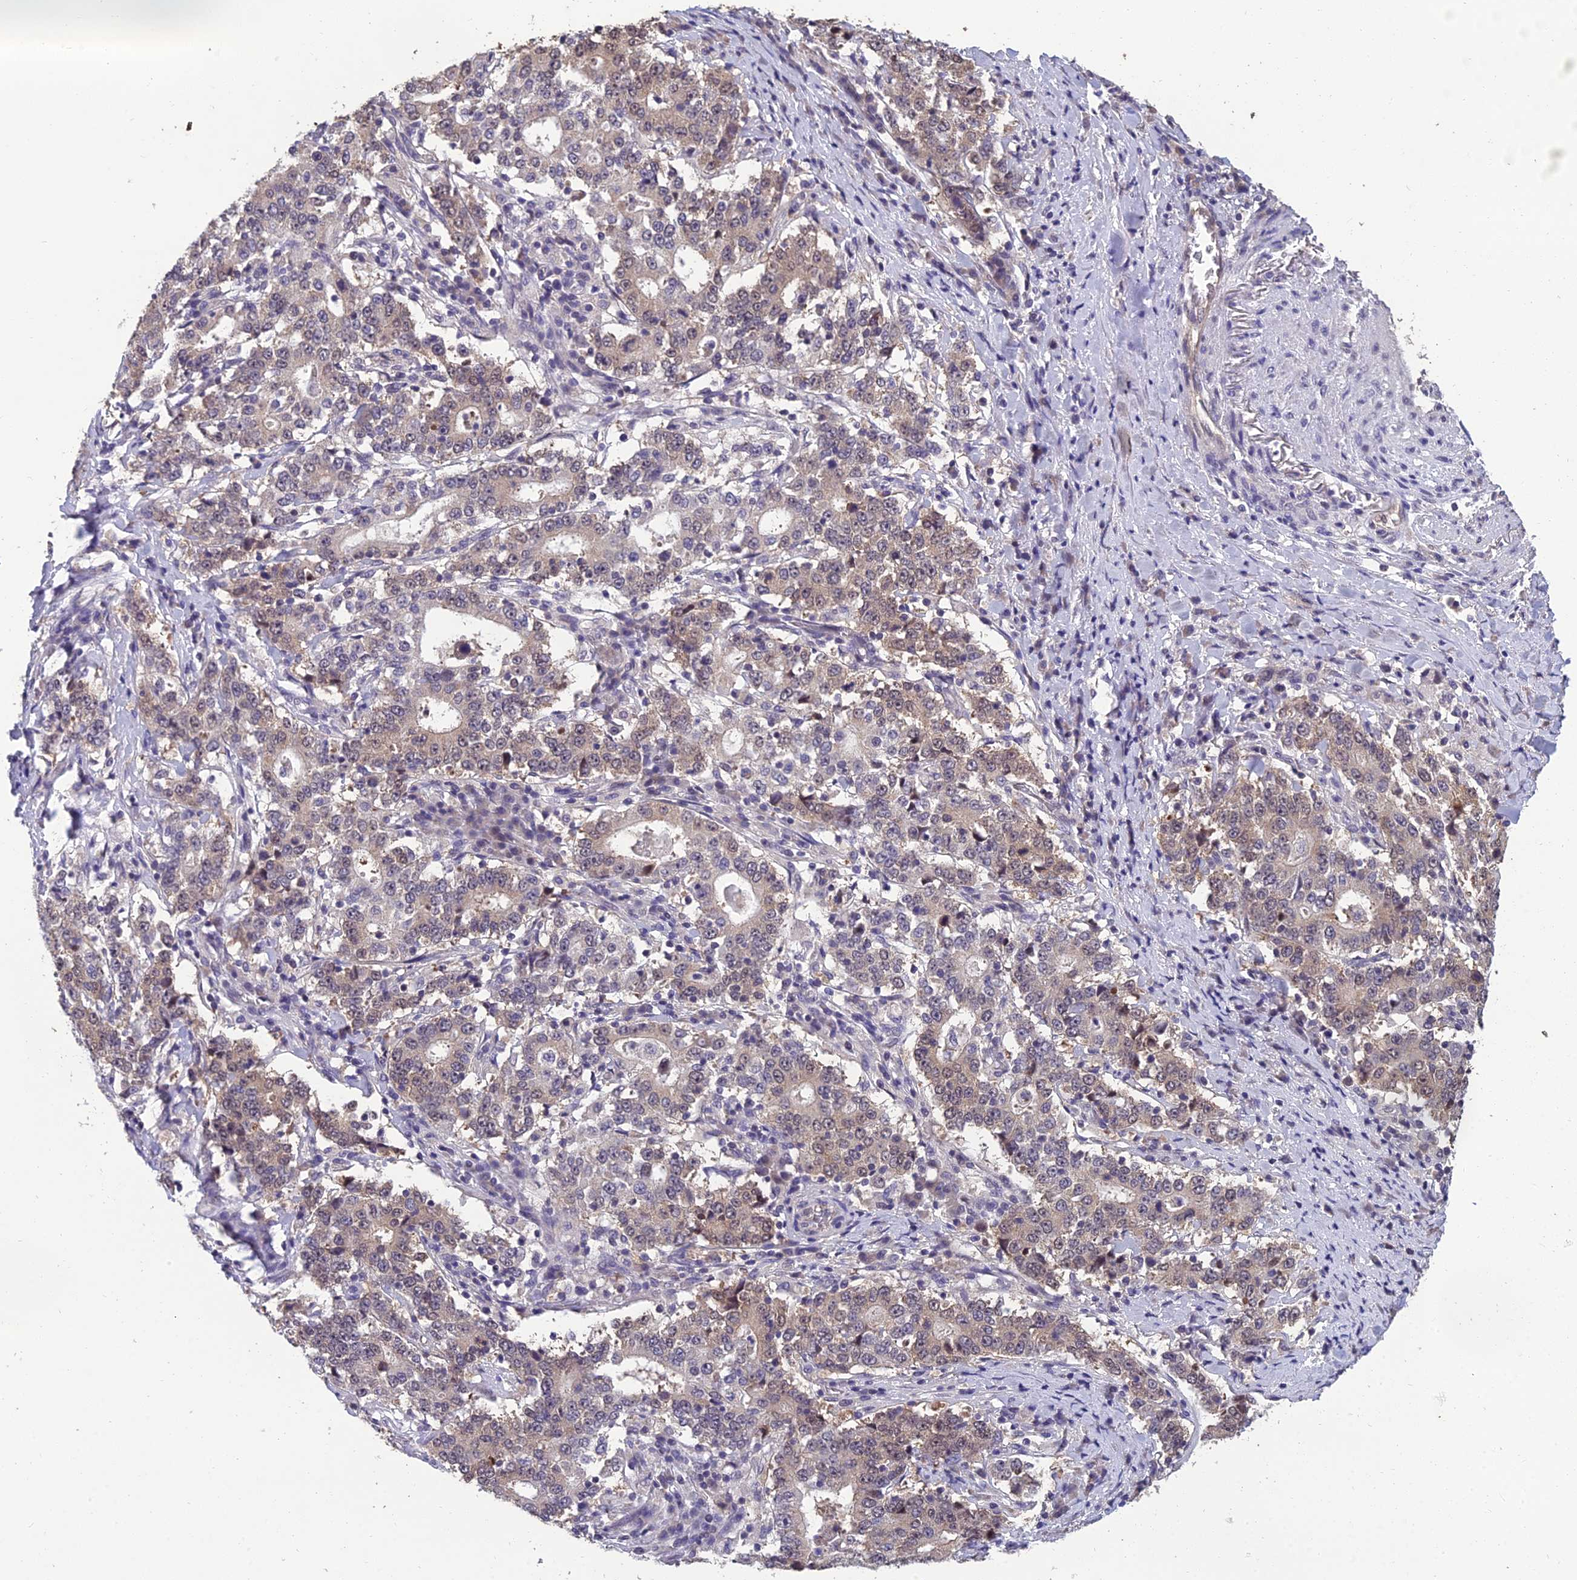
{"staining": {"intensity": "weak", "quantity": "<25%", "location": "cytoplasmic/membranous"}, "tissue": "stomach cancer", "cell_type": "Tumor cells", "image_type": "cancer", "snomed": [{"axis": "morphology", "description": "Adenocarcinoma, NOS"}, {"axis": "topography", "description": "Stomach"}], "caption": "Tumor cells are negative for brown protein staining in adenocarcinoma (stomach).", "gene": "GRWD1", "patient": {"sex": "male", "age": 59}}